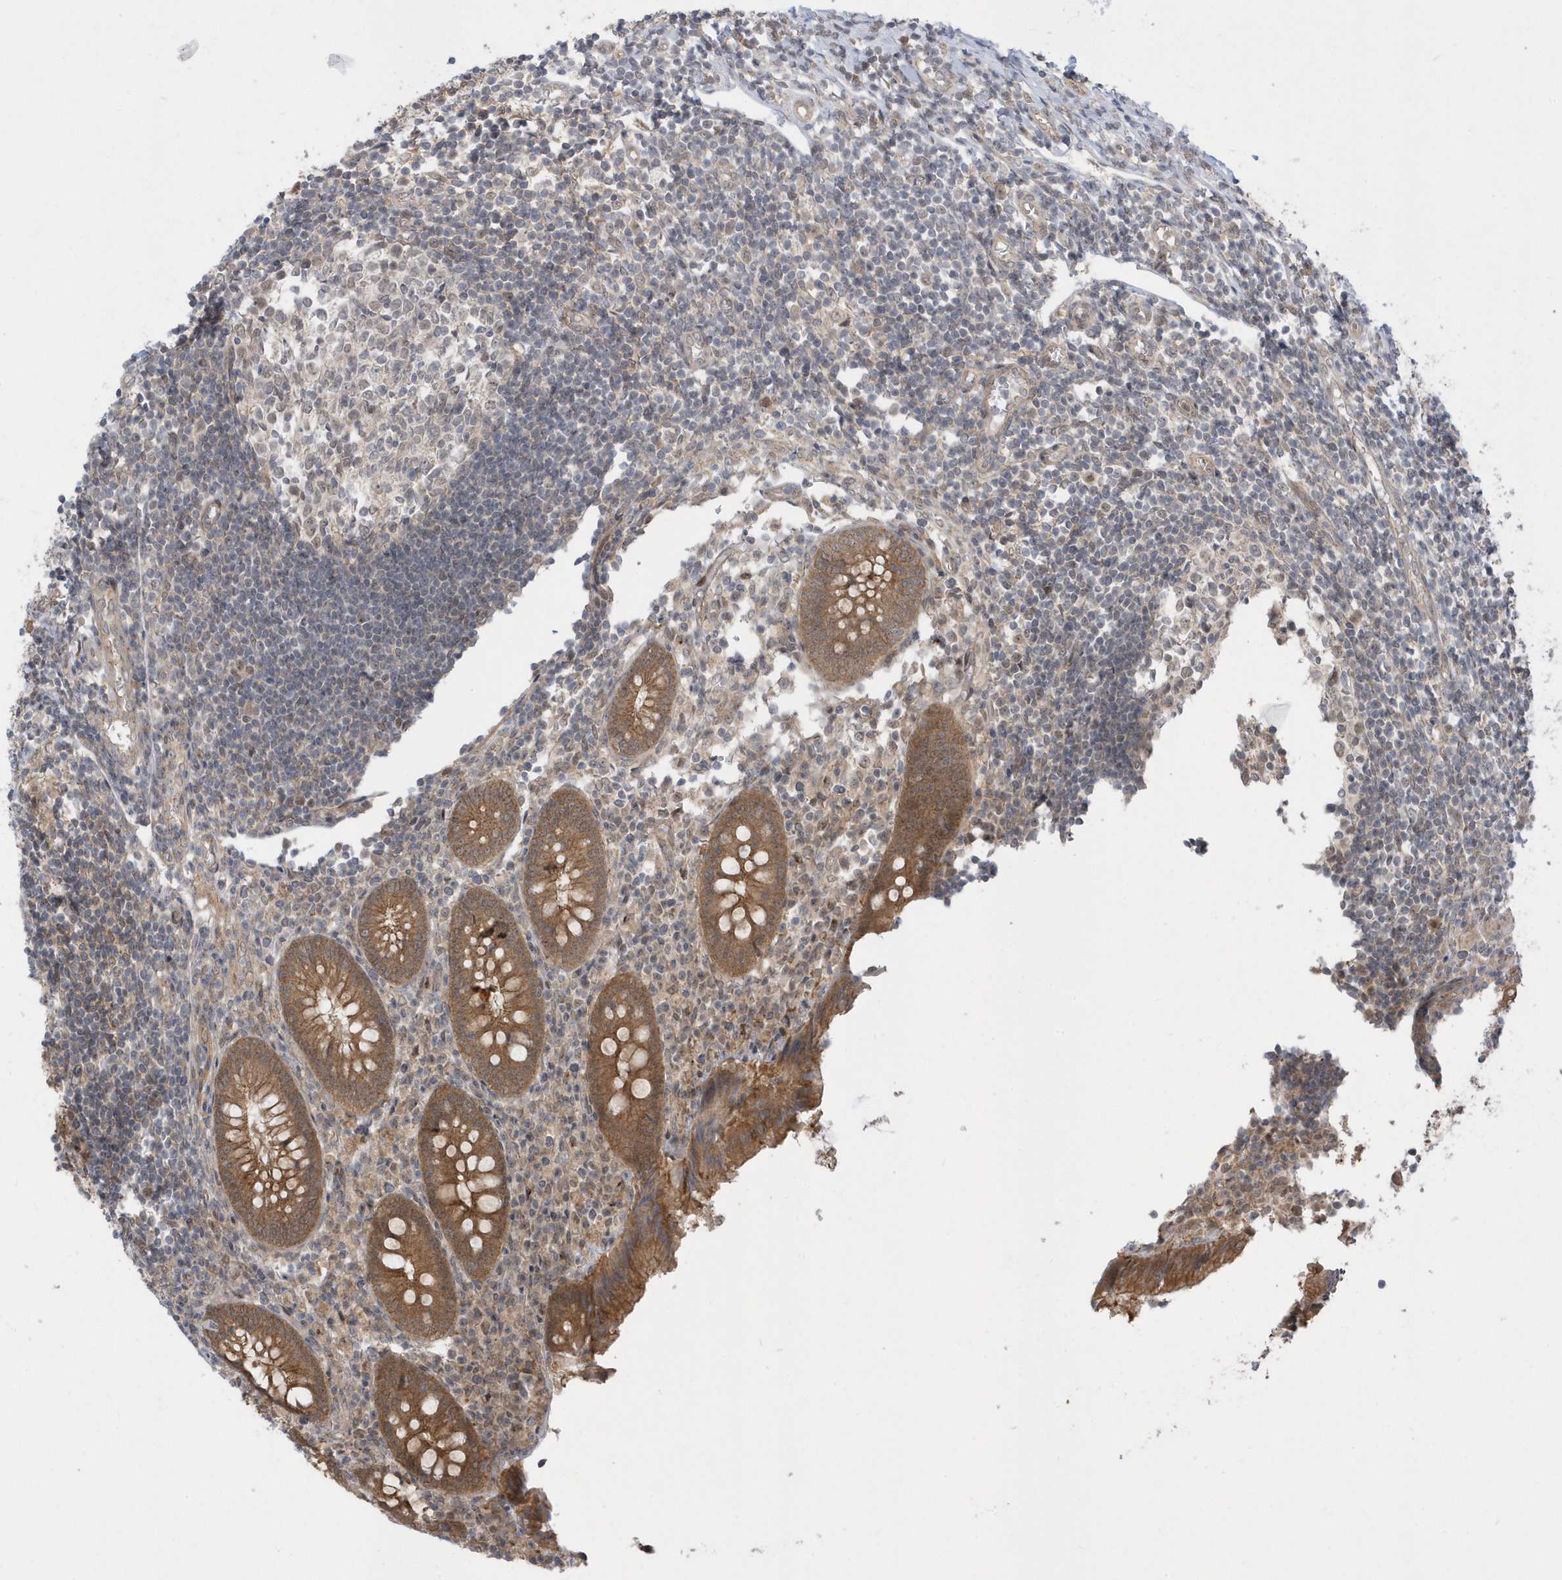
{"staining": {"intensity": "moderate", "quantity": ">75%", "location": "cytoplasmic/membranous,nuclear"}, "tissue": "appendix", "cell_type": "Glandular cells", "image_type": "normal", "snomed": [{"axis": "morphology", "description": "Normal tissue, NOS"}, {"axis": "topography", "description": "Appendix"}], "caption": "Protein expression analysis of unremarkable human appendix reveals moderate cytoplasmic/membranous,nuclear staining in about >75% of glandular cells. Nuclei are stained in blue.", "gene": "USP53", "patient": {"sex": "female", "age": 17}}